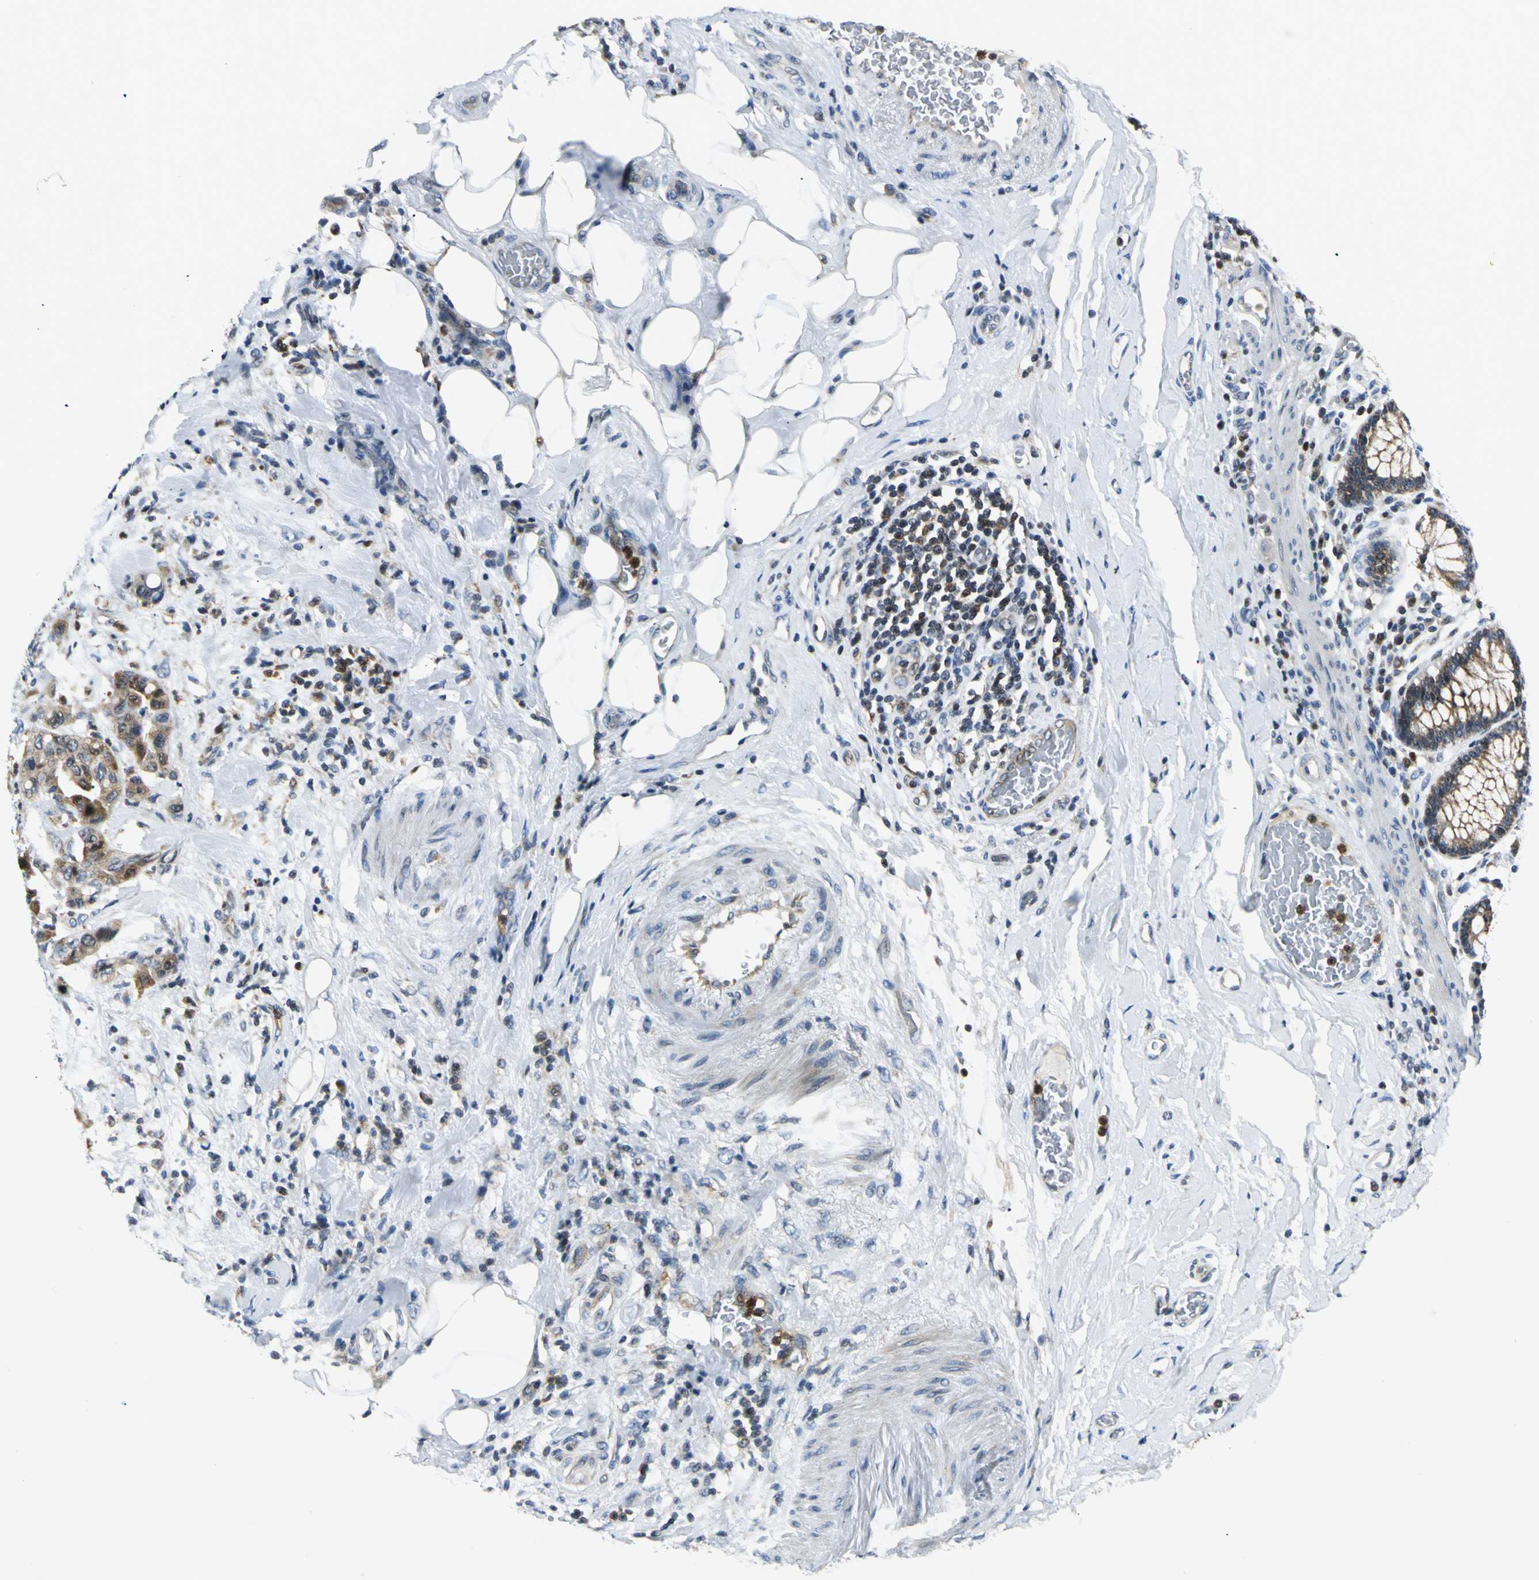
{"staining": {"intensity": "strong", "quantity": ">75%", "location": "cytoplasmic/membranous"}, "tissue": "colorectal cancer", "cell_type": "Tumor cells", "image_type": "cancer", "snomed": [{"axis": "morphology", "description": "Normal tissue, NOS"}, {"axis": "morphology", "description": "Adenocarcinoma, NOS"}, {"axis": "topography", "description": "Colon"}], "caption": "Immunohistochemistry of human colorectal cancer (adenocarcinoma) reveals high levels of strong cytoplasmic/membranous positivity in about >75% of tumor cells. The staining was performed using DAB (3,3'-diaminobenzidine) to visualize the protein expression in brown, while the nuclei were stained in blue with hematoxylin (Magnification: 20x).", "gene": "USP40", "patient": {"sex": "male", "age": 82}}